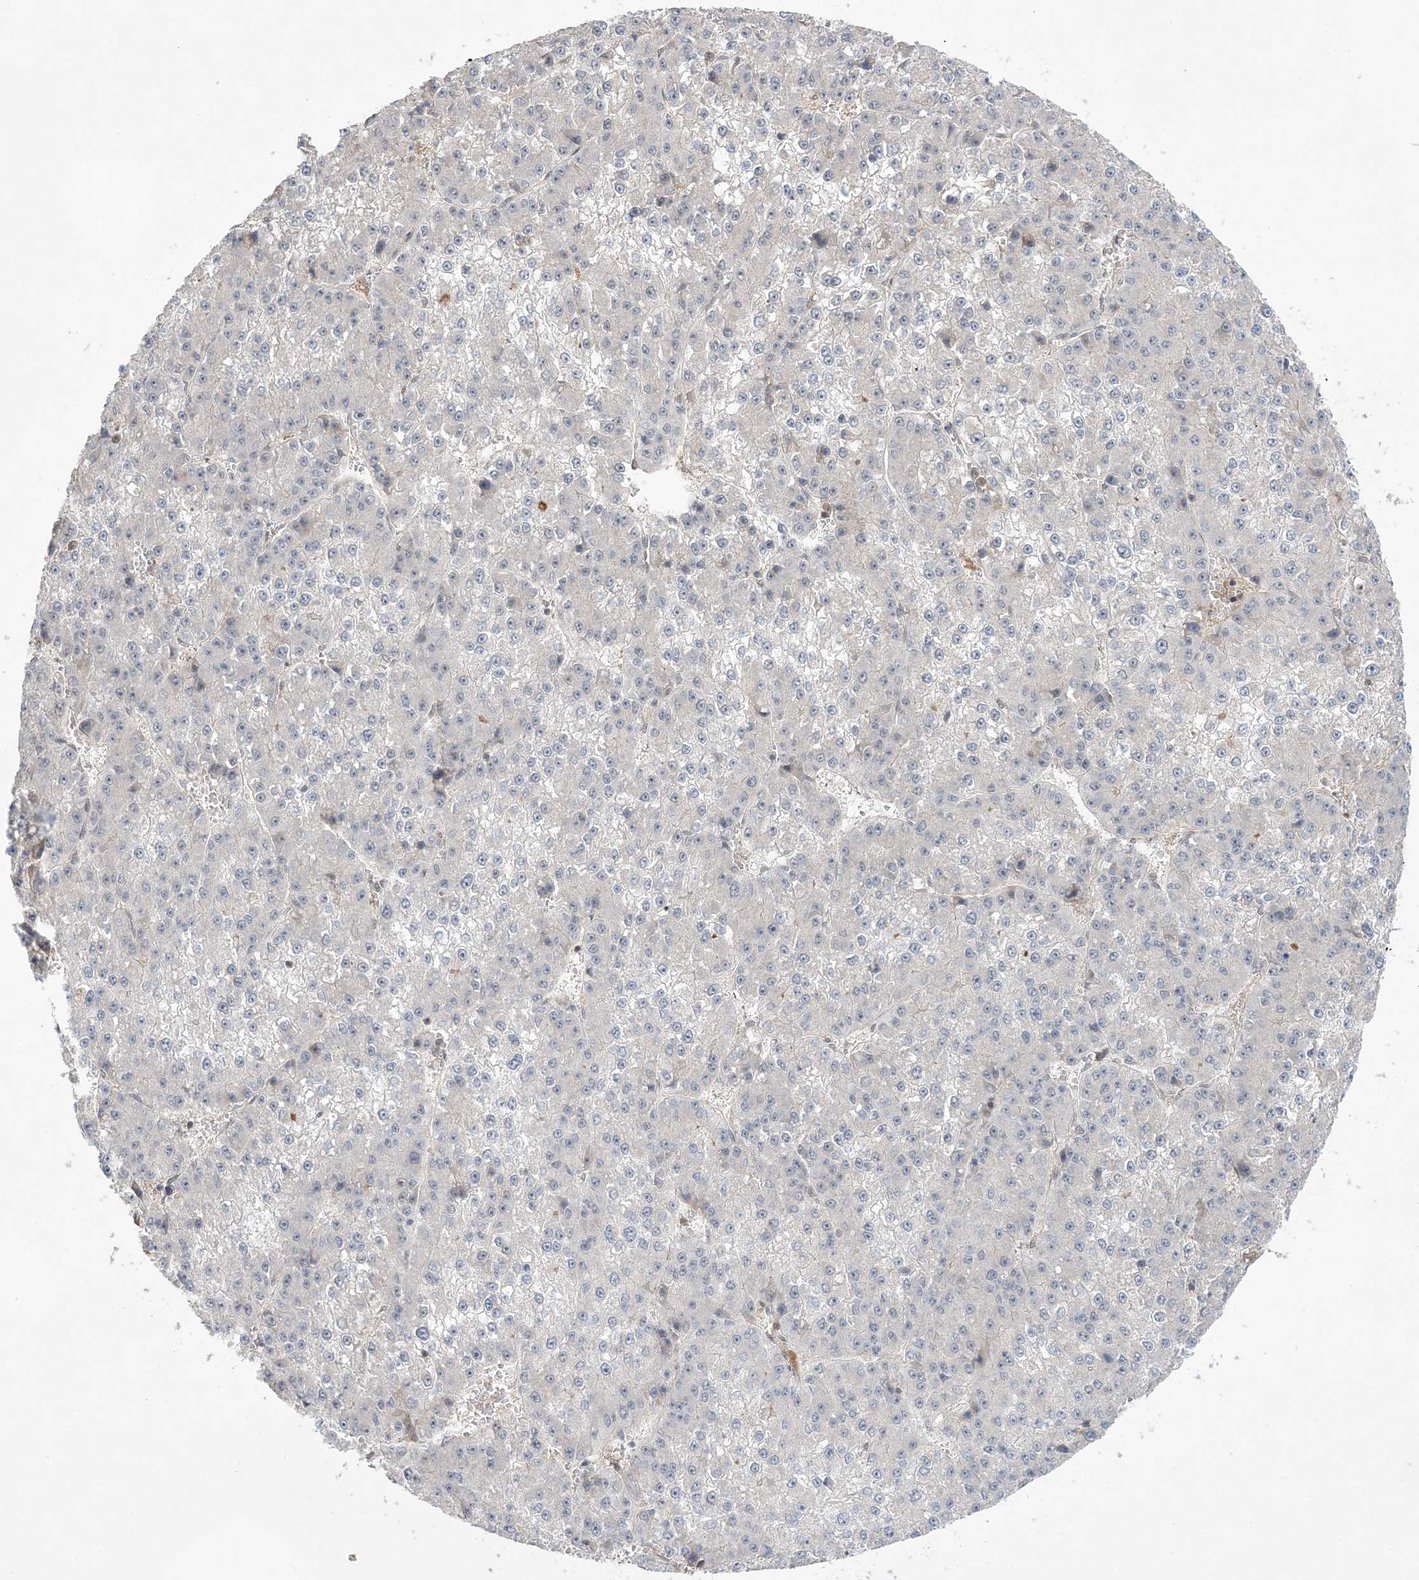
{"staining": {"intensity": "negative", "quantity": "none", "location": "none"}, "tissue": "liver cancer", "cell_type": "Tumor cells", "image_type": "cancer", "snomed": [{"axis": "morphology", "description": "Carcinoma, Hepatocellular, NOS"}, {"axis": "topography", "description": "Liver"}], "caption": "A micrograph of liver cancer stained for a protein reveals no brown staining in tumor cells.", "gene": "TMEM132B", "patient": {"sex": "female", "age": 73}}